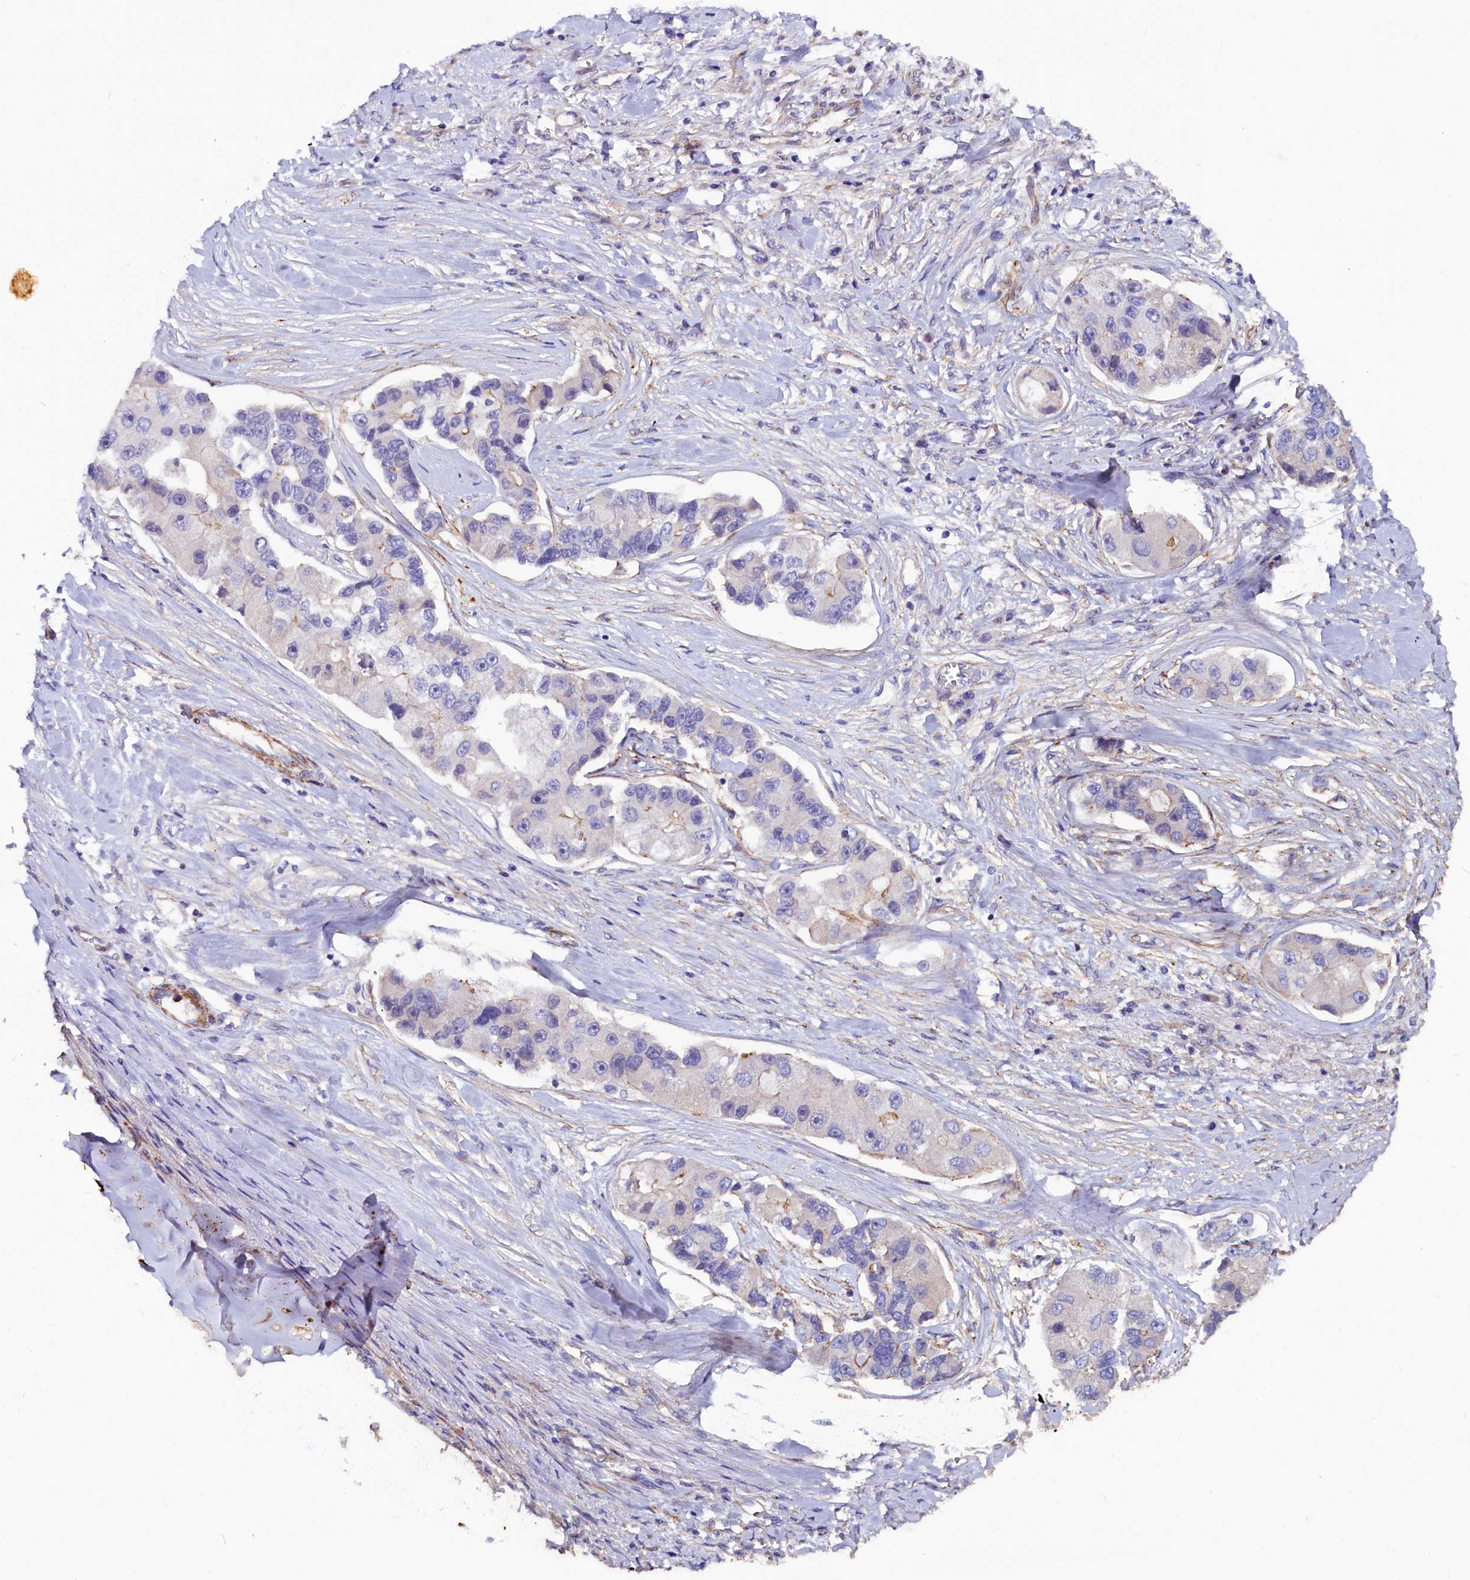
{"staining": {"intensity": "negative", "quantity": "none", "location": "none"}, "tissue": "lung cancer", "cell_type": "Tumor cells", "image_type": "cancer", "snomed": [{"axis": "morphology", "description": "Adenocarcinoma, NOS"}, {"axis": "topography", "description": "Lung"}], "caption": "Lung adenocarcinoma was stained to show a protein in brown. There is no significant expression in tumor cells.", "gene": "ZNF749", "patient": {"sex": "female", "age": 54}}